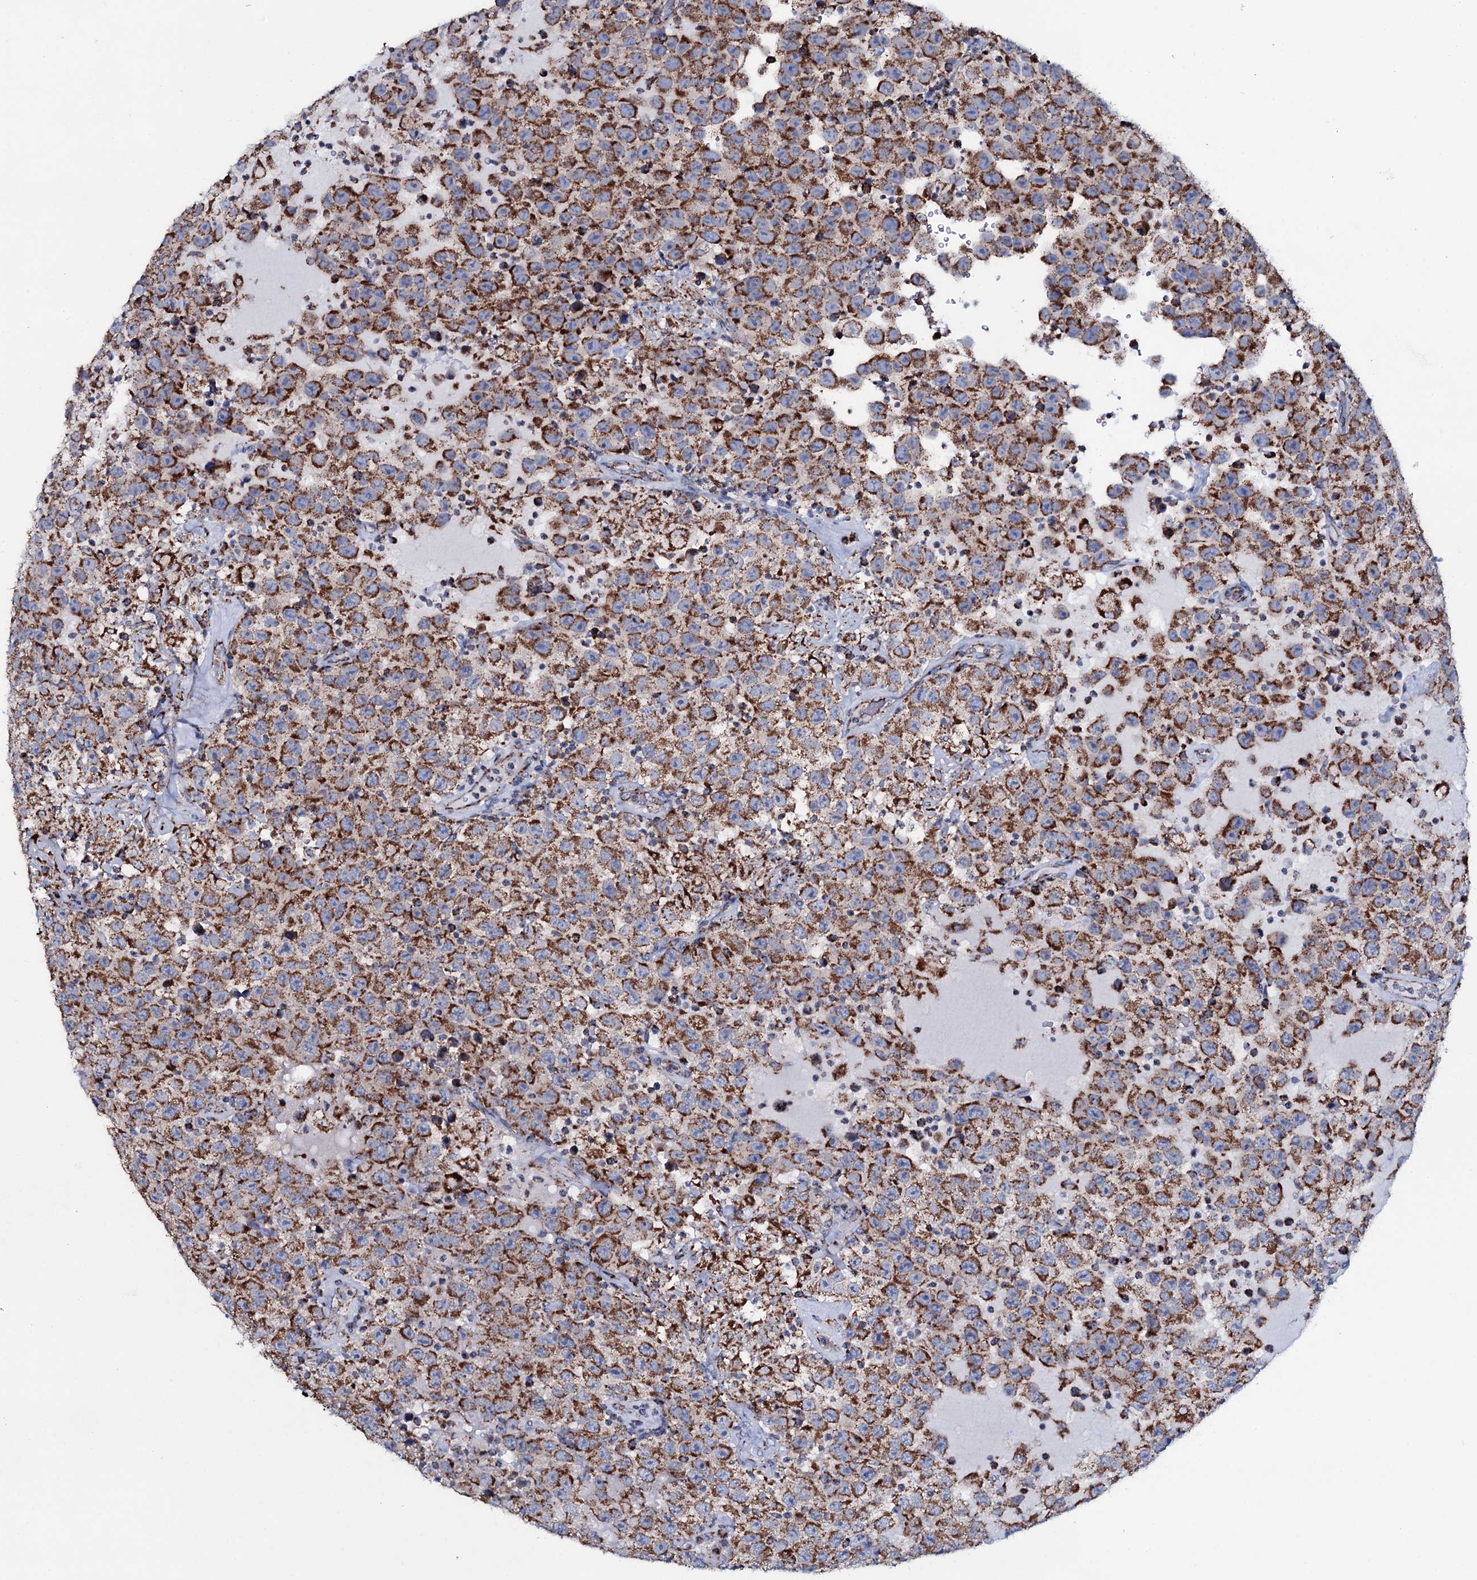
{"staining": {"intensity": "strong", "quantity": ">75%", "location": "cytoplasmic/membranous"}, "tissue": "testis cancer", "cell_type": "Tumor cells", "image_type": "cancer", "snomed": [{"axis": "morphology", "description": "Seminoma, NOS"}, {"axis": "topography", "description": "Testis"}], "caption": "Protein expression by immunohistochemistry (IHC) displays strong cytoplasmic/membranous positivity in approximately >75% of tumor cells in testis cancer. (Brightfield microscopy of DAB IHC at high magnification).", "gene": "MRPS35", "patient": {"sex": "male", "age": 41}}